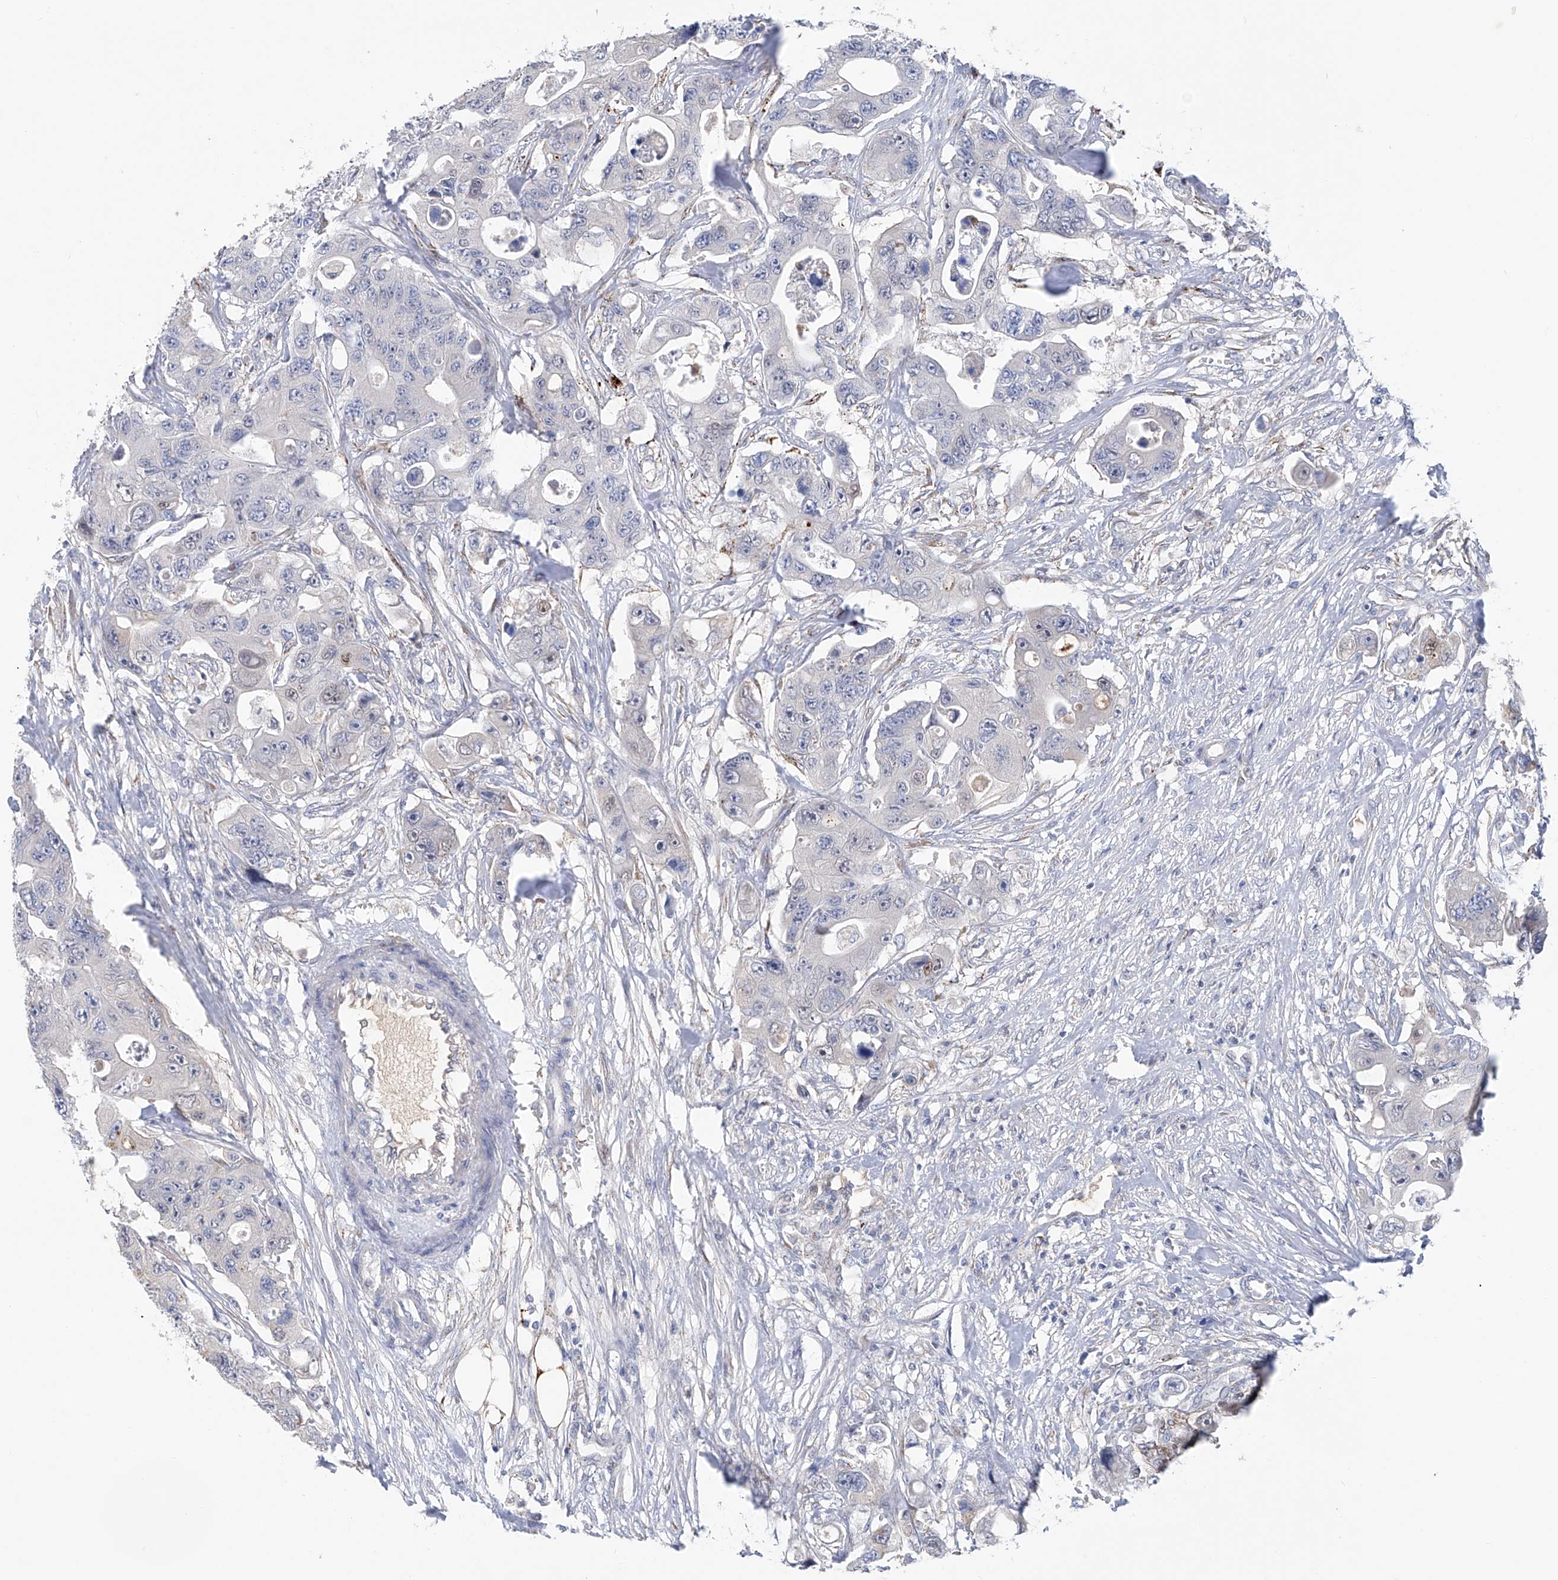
{"staining": {"intensity": "negative", "quantity": "none", "location": "none"}, "tissue": "colorectal cancer", "cell_type": "Tumor cells", "image_type": "cancer", "snomed": [{"axis": "morphology", "description": "Adenocarcinoma, NOS"}, {"axis": "topography", "description": "Colon"}], "caption": "This is a photomicrograph of immunohistochemistry staining of colorectal cancer, which shows no staining in tumor cells.", "gene": "PHF20", "patient": {"sex": "female", "age": 46}}